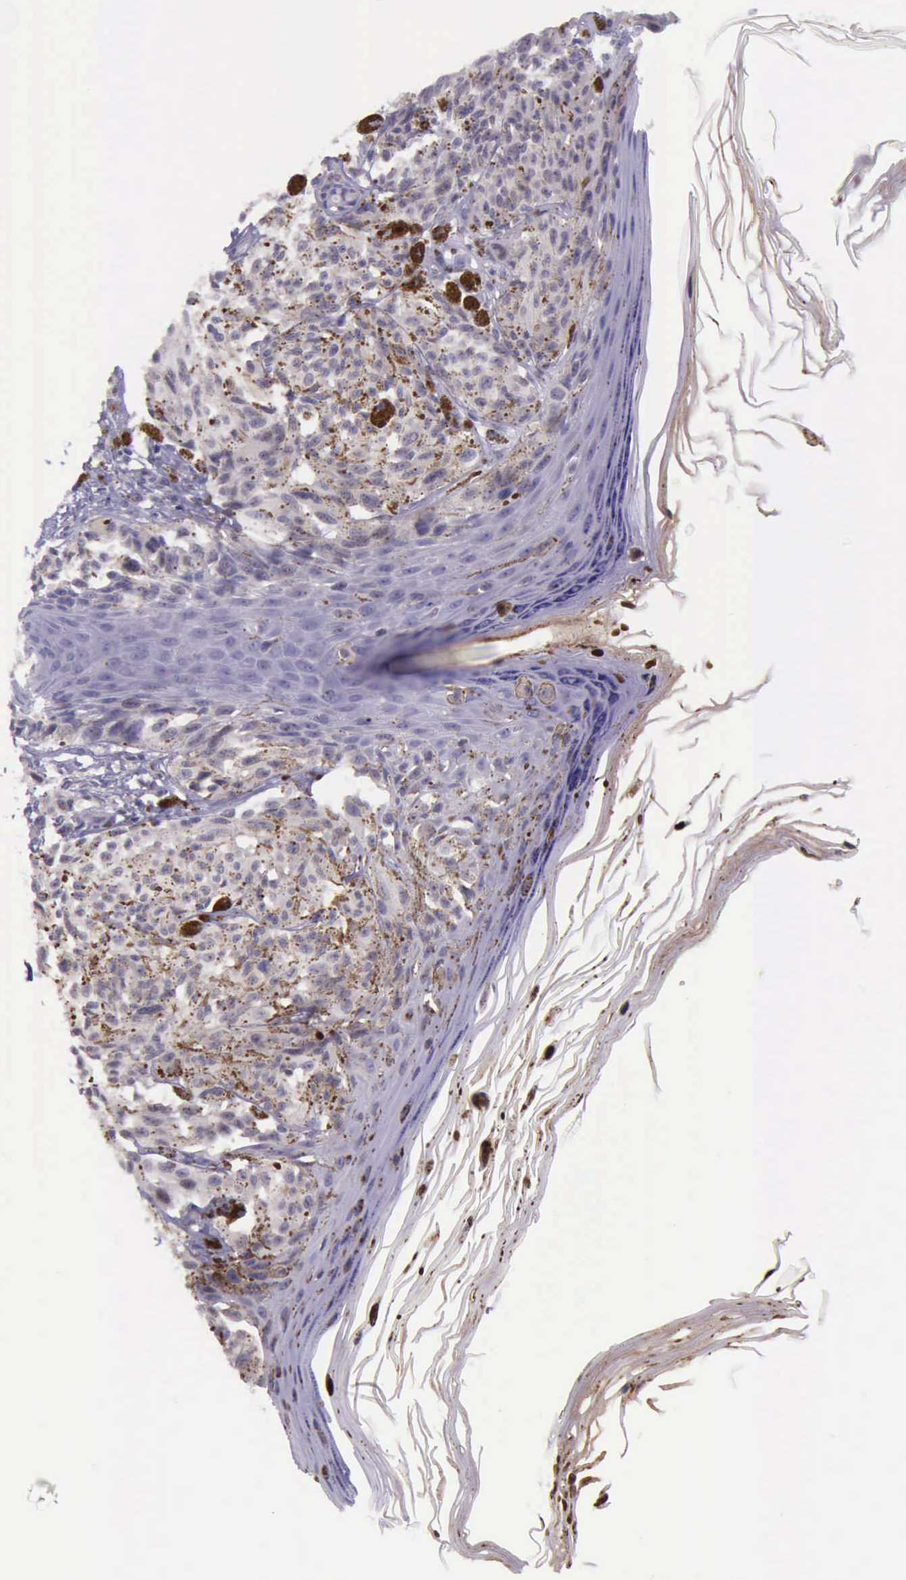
{"staining": {"intensity": "negative", "quantity": "none", "location": "none"}, "tissue": "melanoma", "cell_type": "Tumor cells", "image_type": "cancer", "snomed": [{"axis": "morphology", "description": "Malignant melanoma, NOS"}, {"axis": "topography", "description": "Skin"}], "caption": "An immunohistochemistry image of melanoma is shown. There is no staining in tumor cells of melanoma.", "gene": "PARP1", "patient": {"sex": "female", "age": 72}}